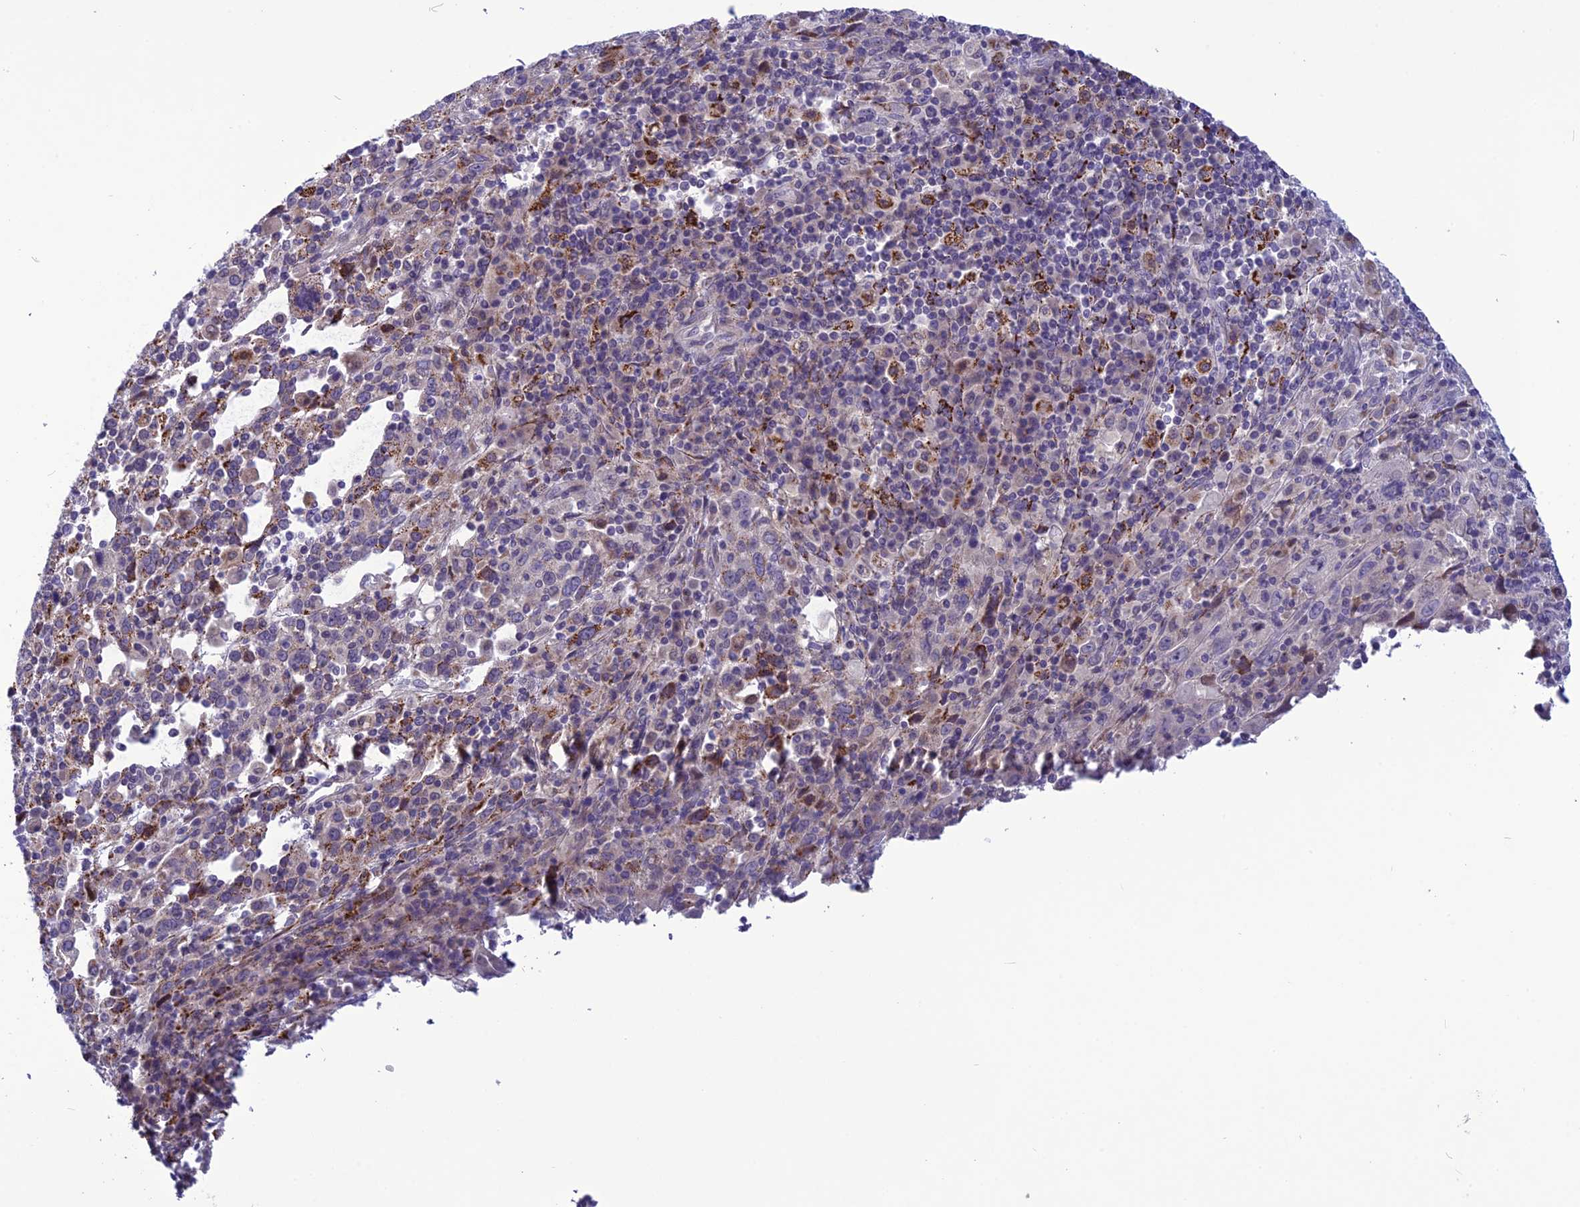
{"staining": {"intensity": "moderate", "quantity": "<25%", "location": "cytoplasmic/membranous"}, "tissue": "cervical cancer", "cell_type": "Tumor cells", "image_type": "cancer", "snomed": [{"axis": "morphology", "description": "Squamous cell carcinoma, NOS"}, {"axis": "topography", "description": "Cervix"}], "caption": "High-magnification brightfield microscopy of cervical squamous cell carcinoma stained with DAB (brown) and counterstained with hematoxylin (blue). tumor cells exhibit moderate cytoplasmic/membranous positivity is appreciated in about<25% of cells.", "gene": "PSMF1", "patient": {"sex": "female", "age": 46}}